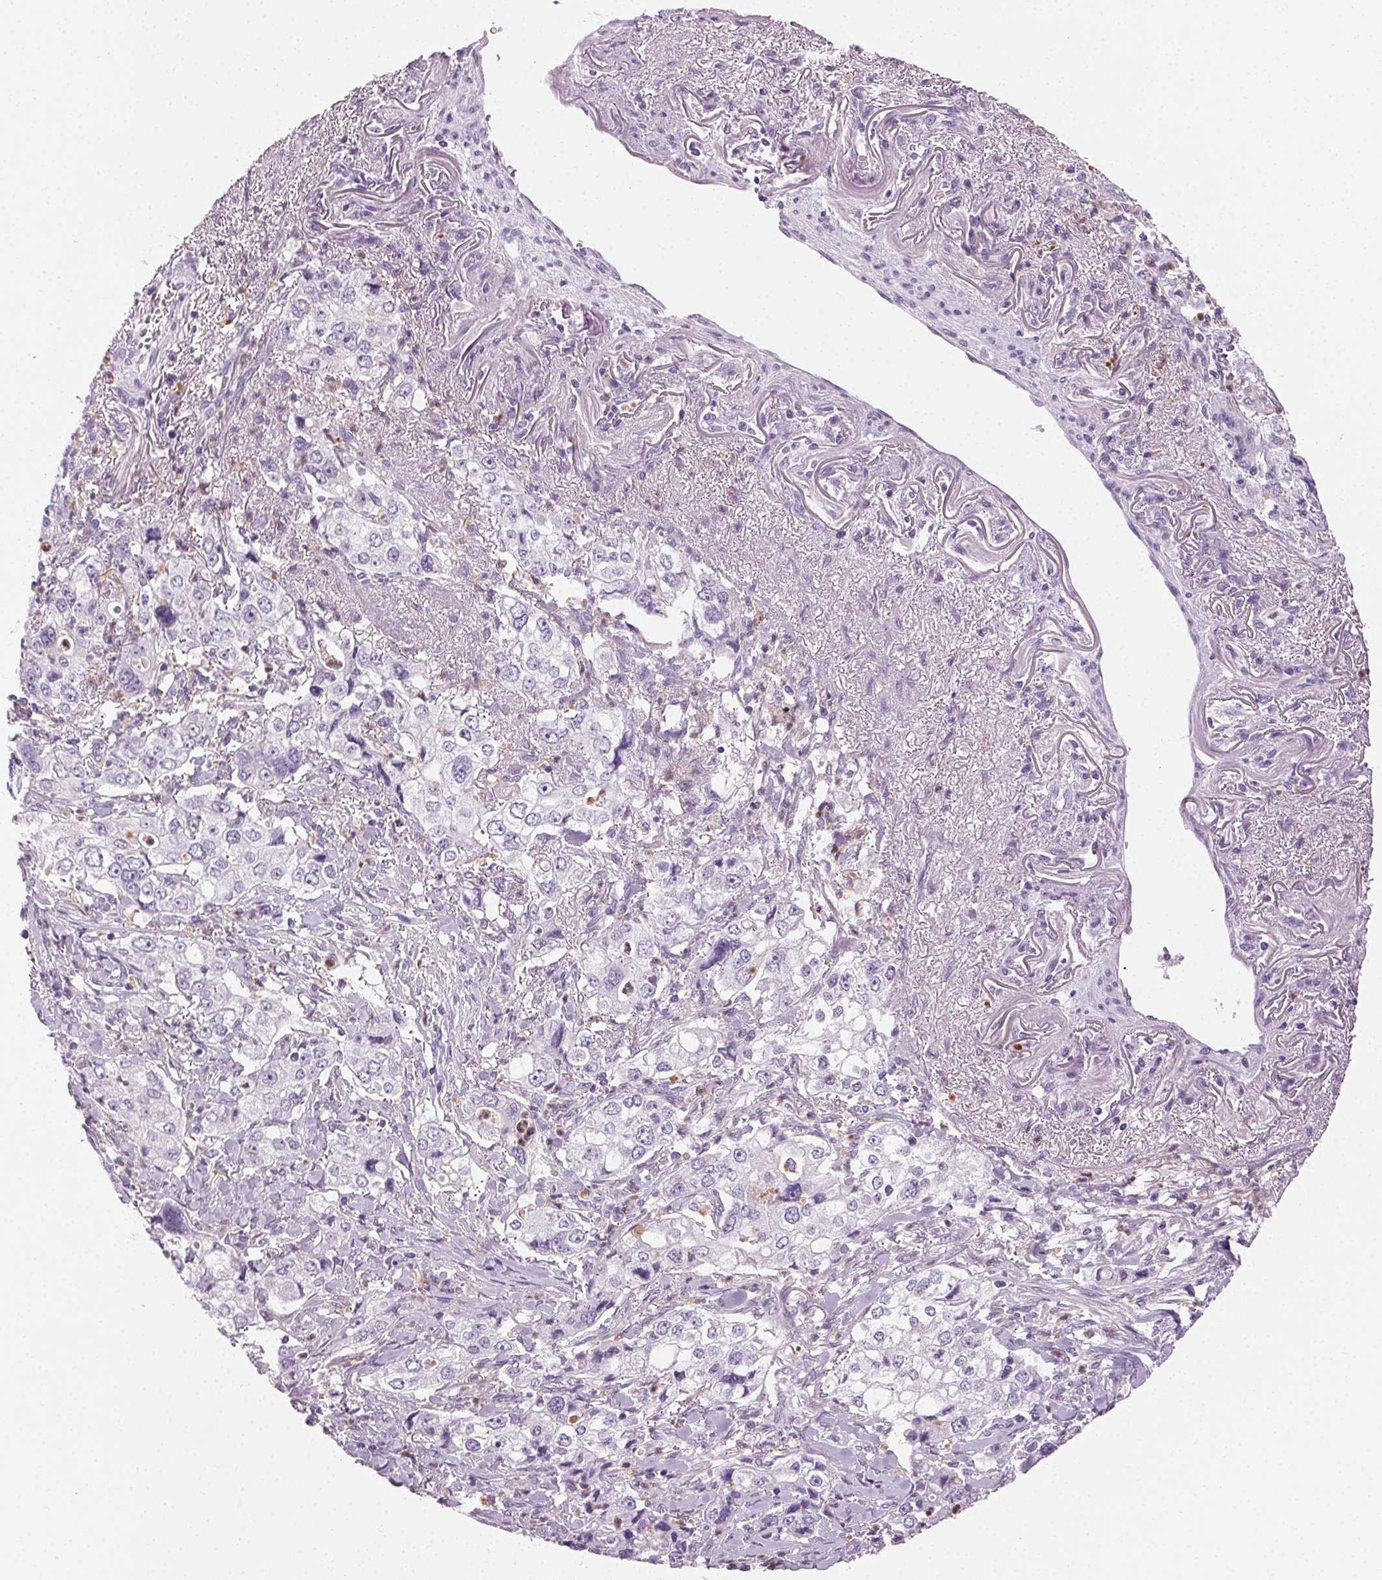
{"staining": {"intensity": "negative", "quantity": "none", "location": "none"}, "tissue": "stomach cancer", "cell_type": "Tumor cells", "image_type": "cancer", "snomed": [{"axis": "morphology", "description": "Adenocarcinoma, NOS"}, {"axis": "topography", "description": "Stomach, upper"}], "caption": "This is an immunohistochemistry photomicrograph of adenocarcinoma (stomach). There is no expression in tumor cells.", "gene": "MPO", "patient": {"sex": "male", "age": 75}}